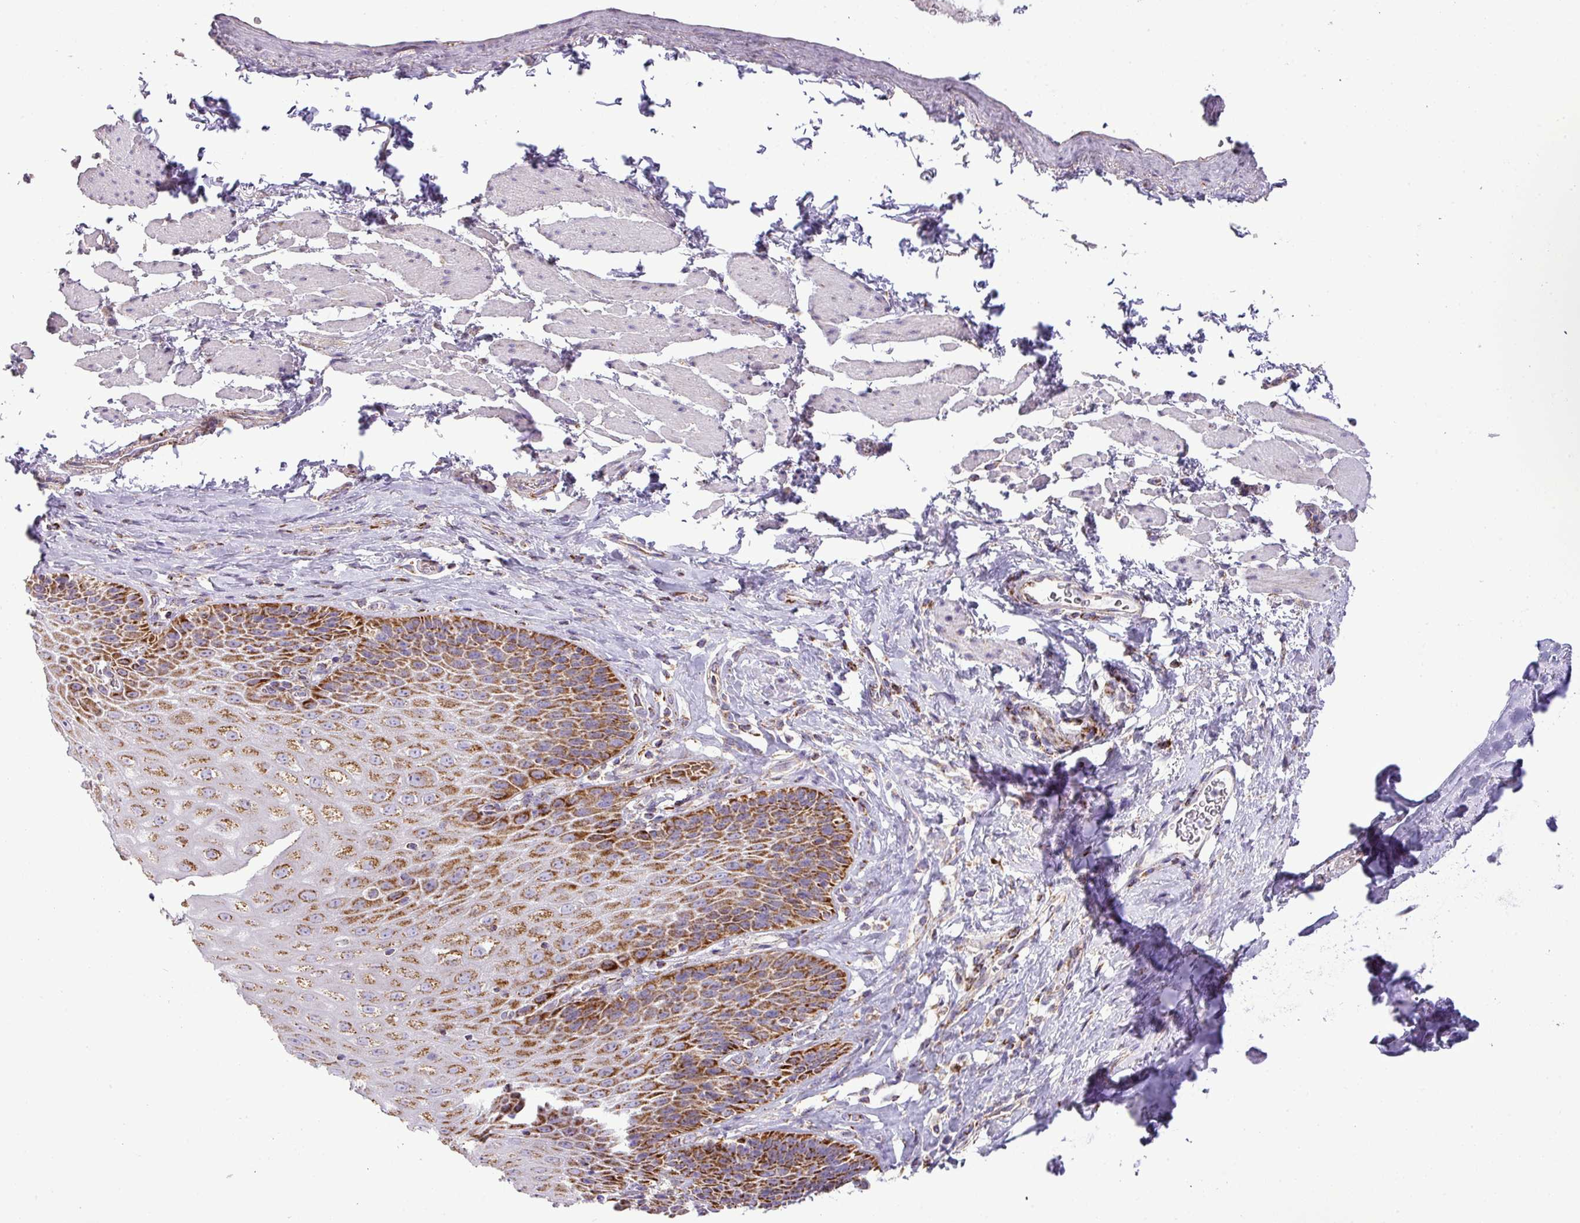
{"staining": {"intensity": "strong", "quantity": ">75%", "location": "cytoplasmic/membranous"}, "tissue": "esophagus", "cell_type": "Squamous epithelial cells", "image_type": "normal", "snomed": [{"axis": "morphology", "description": "Normal tissue, NOS"}, {"axis": "topography", "description": "Esophagus"}], "caption": "The immunohistochemical stain labels strong cytoplasmic/membranous expression in squamous epithelial cells of normal esophagus.", "gene": "ZNF81", "patient": {"sex": "female", "age": 61}}